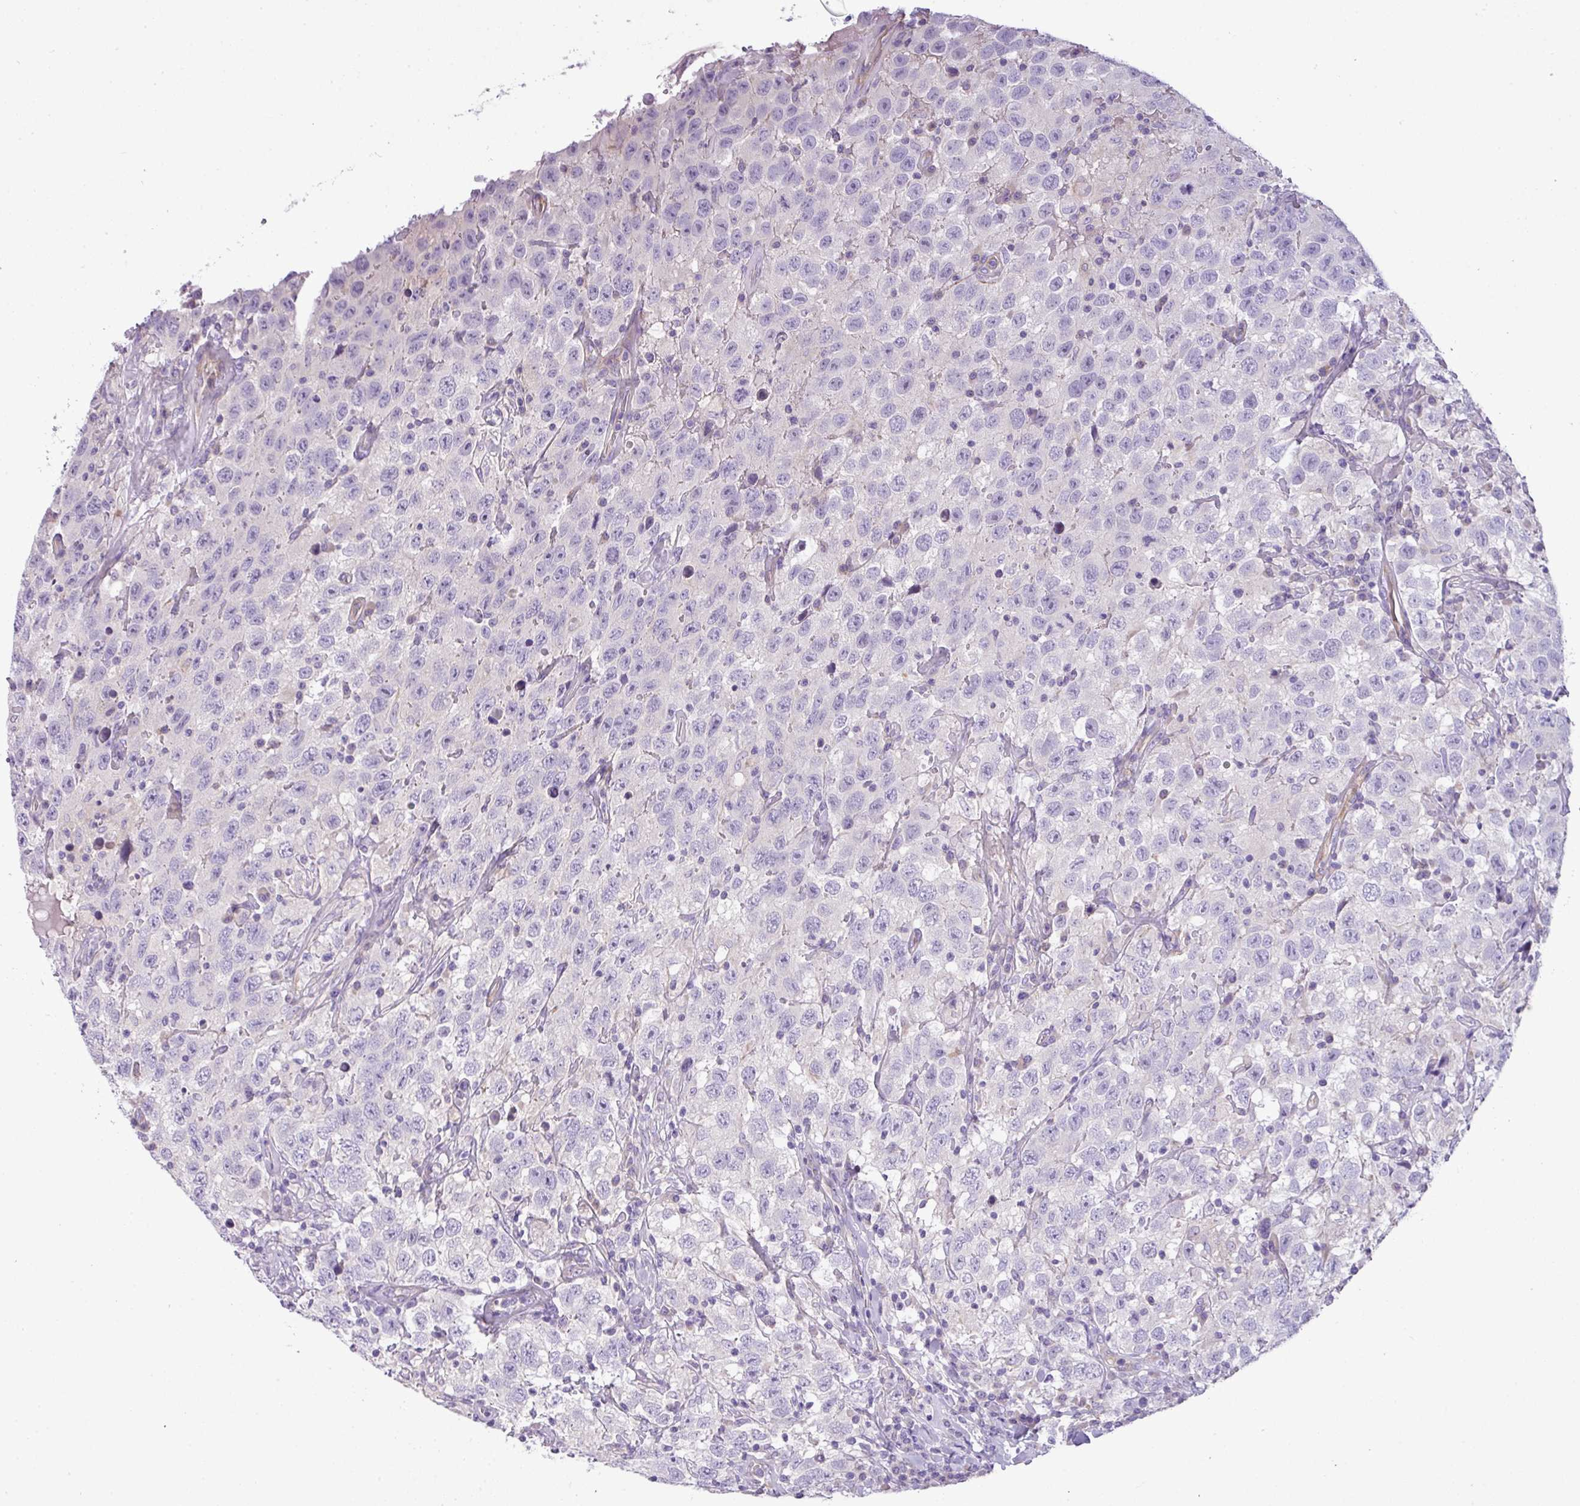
{"staining": {"intensity": "negative", "quantity": "none", "location": "none"}, "tissue": "testis cancer", "cell_type": "Tumor cells", "image_type": "cancer", "snomed": [{"axis": "morphology", "description": "Seminoma, NOS"}, {"axis": "topography", "description": "Testis"}], "caption": "The immunohistochemistry (IHC) histopathology image has no significant staining in tumor cells of testis cancer (seminoma) tissue.", "gene": "ENSG00000273748", "patient": {"sex": "male", "age": 41}}